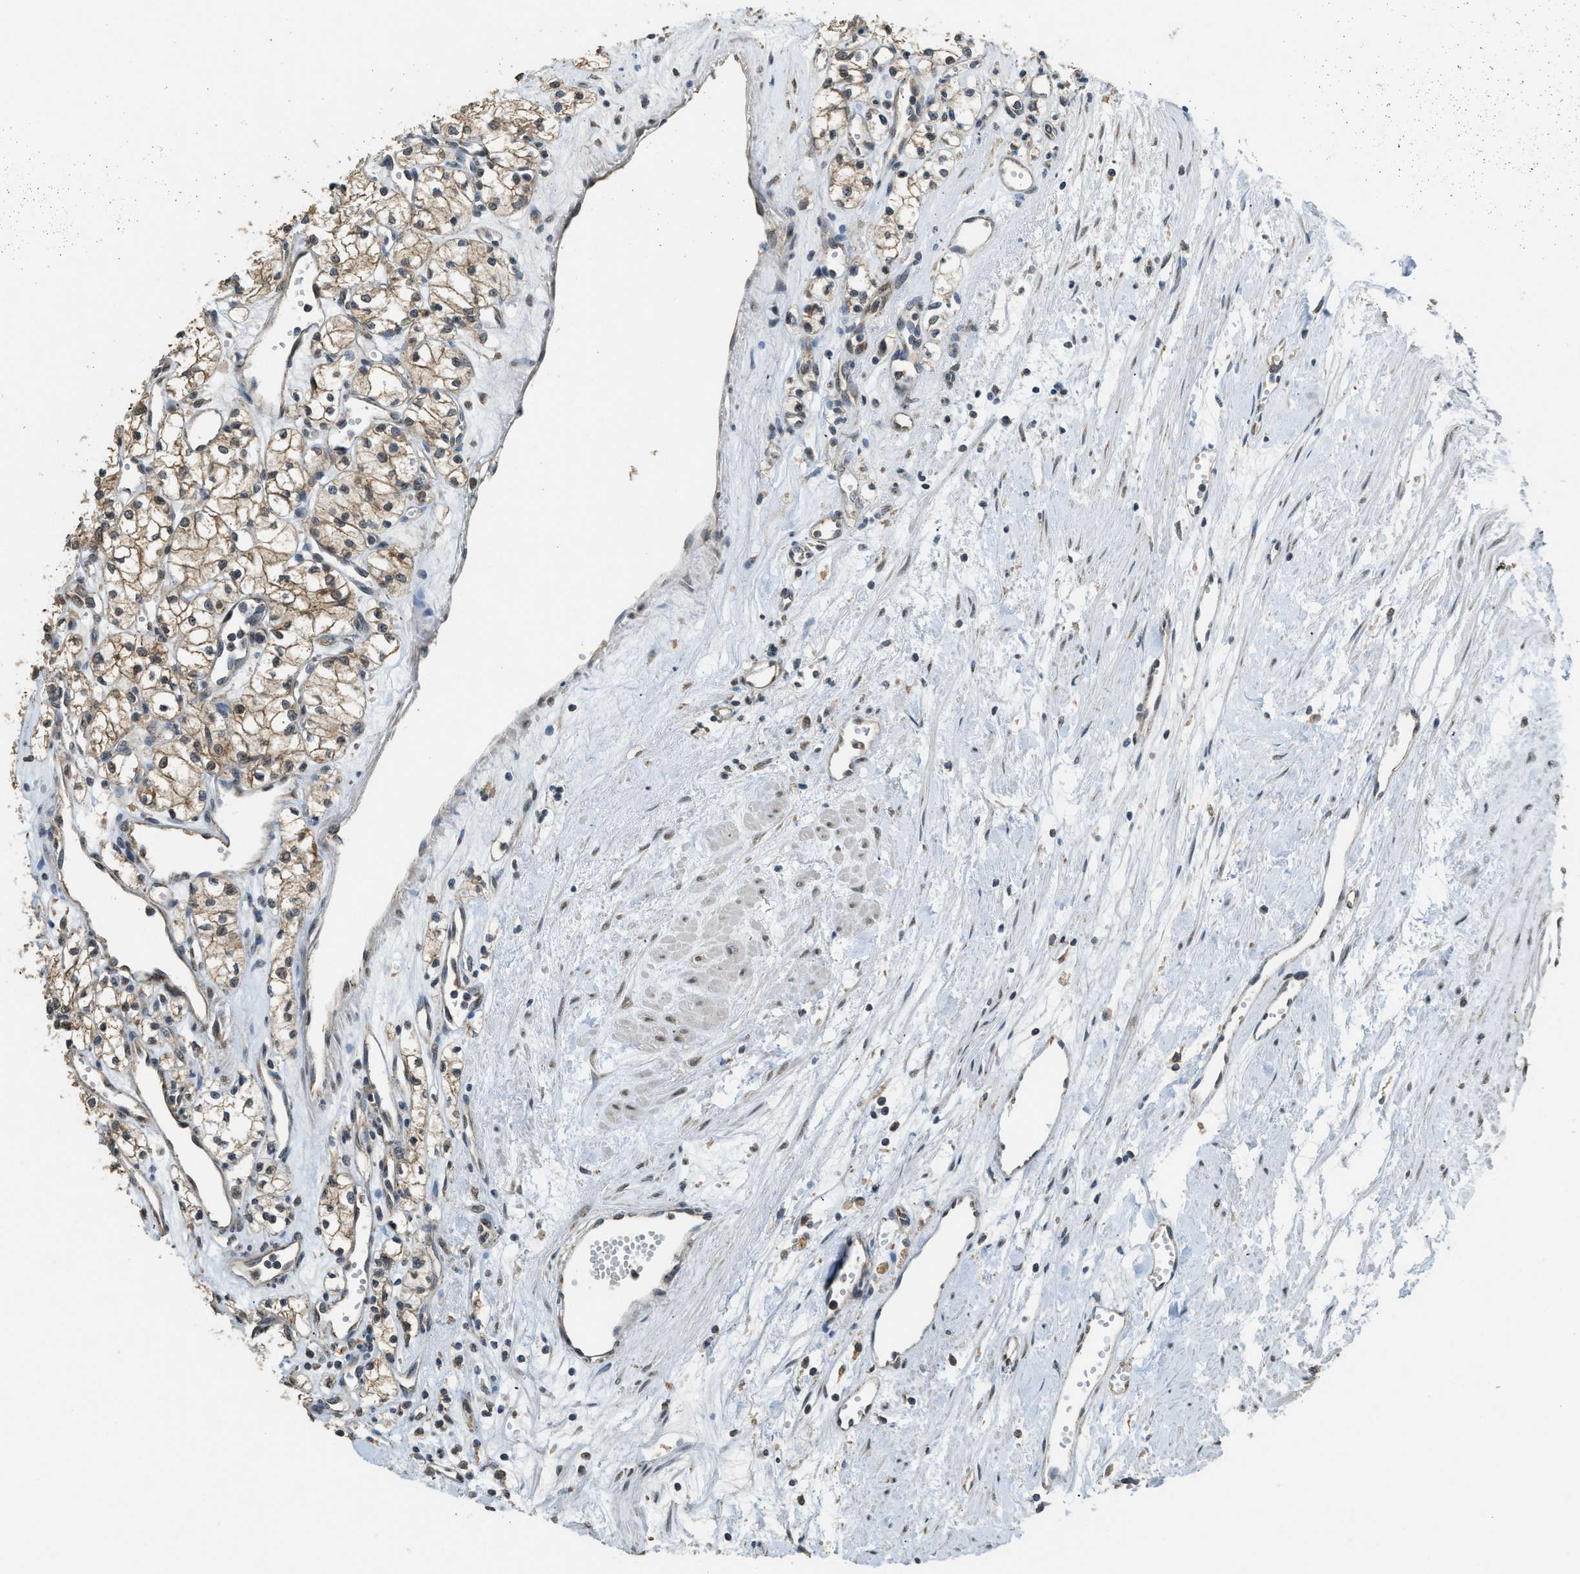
{"staining": {"intensity": "moderate", "quantity": ">75%", "location": "cytoplasmic/membranous"}, "tissue": "renal cancer", "cell_type": "Tumor cells", "image_type": "cancer", "snomed": [{"axis": "morphology", "description": "Adenocarcinoma, NOS"}, {"axis": "topography", "description": "Kidney"}], "caption": "Renal adenocarcinoma tissue reveals moderate cytoplasmic/membranous positivity in about >75% of tumor cells, visualized by immunohistochemistry.", "gene": "IPO7", "patient": {"sex": "male", "age": 59}}